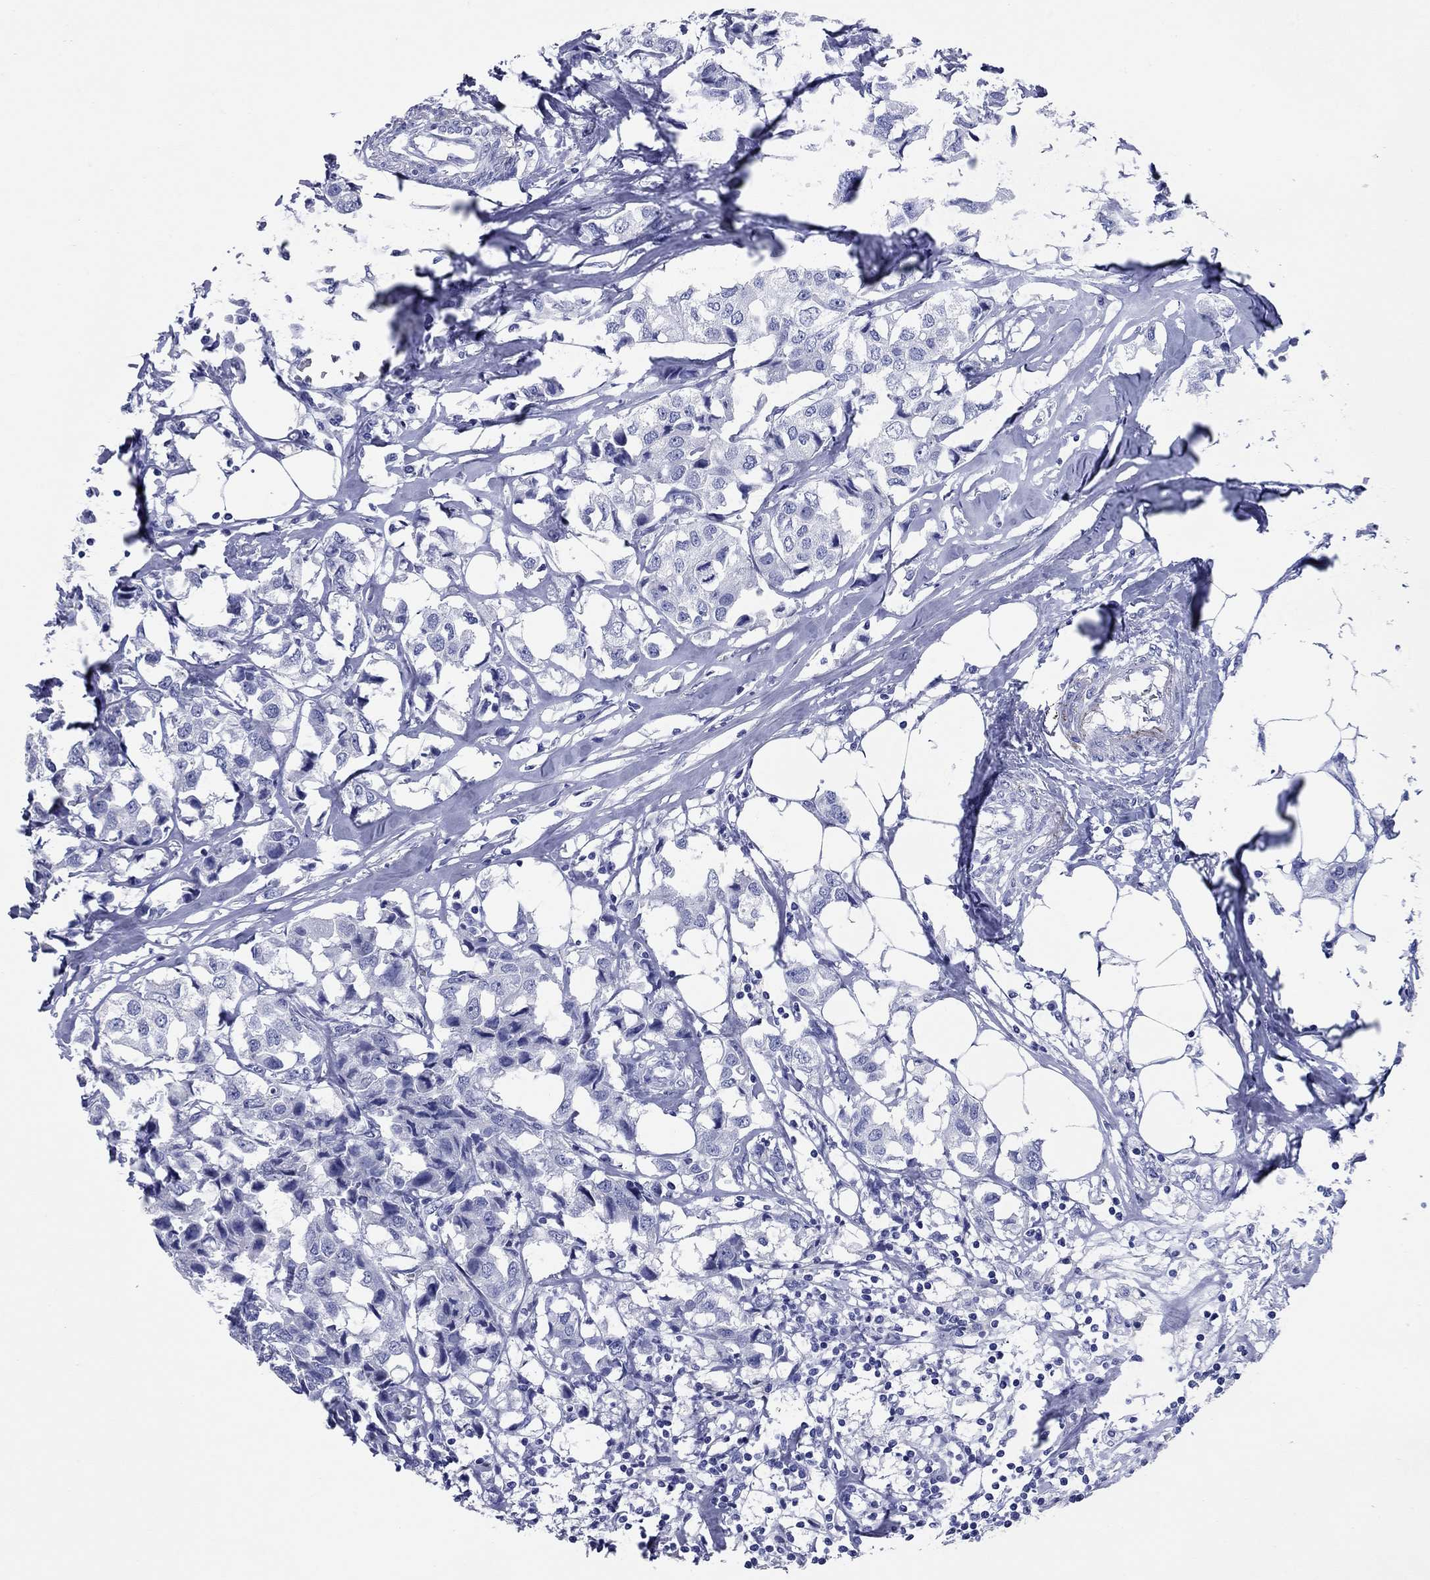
{"staining": {"intensity": "negative", "quantity": "none", "location": "none"}, "tissue": "breast cancer", "cell_type": "Tumor cells", "image_type": "cancer", "snomed": [{"axis": "morphology", "description": "Duct carcinoma"}, {"axis": "topography", "description": "Breast"}], "caption": "Tumor cells show no significant staining in breast invasive ductal carcinoma.", "gene": "CCNA1", "patient": {"sex": "female", "age": 80}}